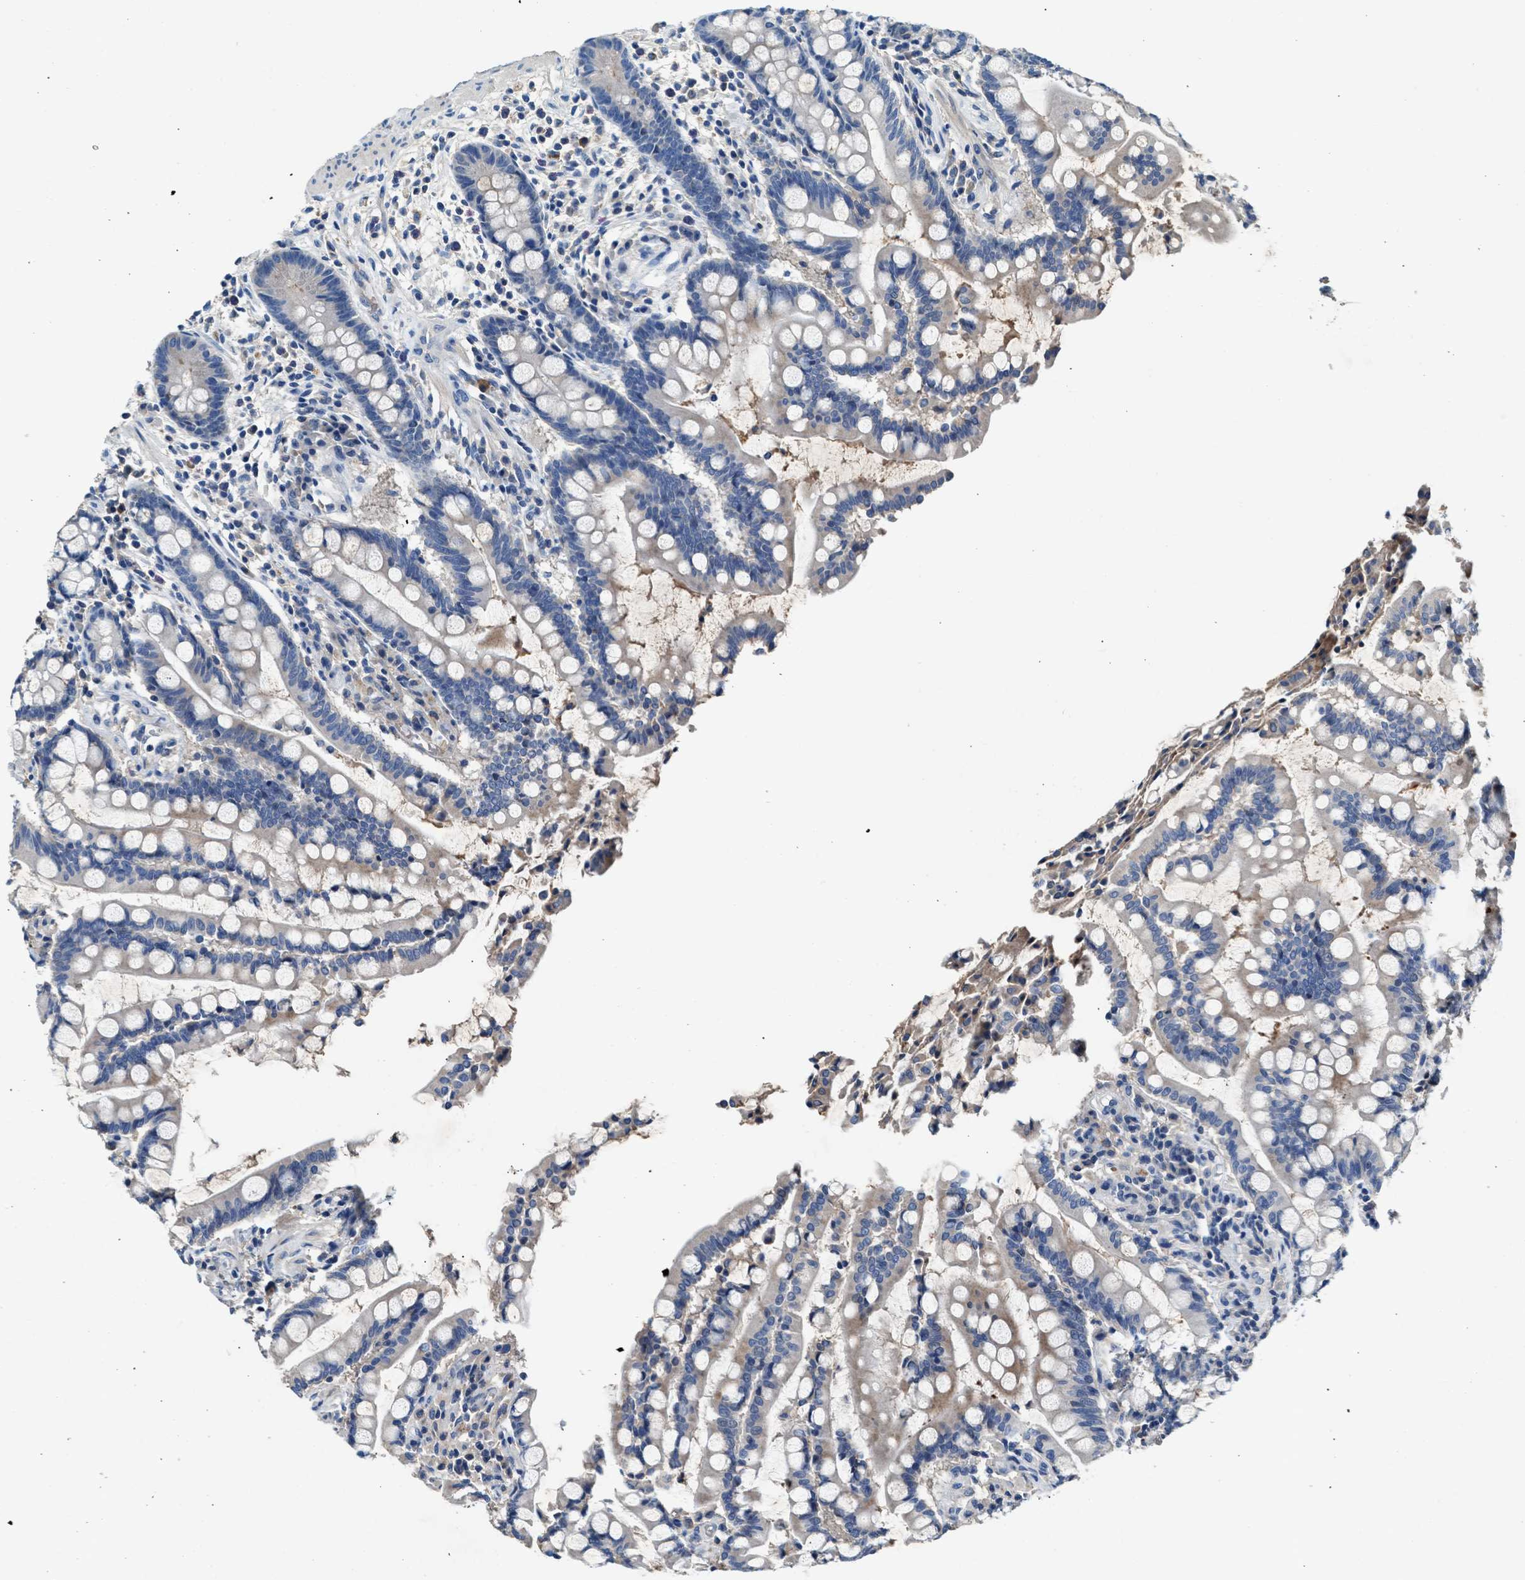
{"staining": {"intensity": "weak", "quantity": "25%-75%", "location": "cytoplasmic/membranous"}, "tissue": "colon", "cell_type": "Endothelial cells", "image_type": "normal", "snomed": [{"axis": "morphology", "description": "Normal tissue, NOS"}, {"axis": "topography", "description": "Colon"}], "caption": "High-power microscopy captured an IHC micrograph of unremarkable colon, revealing weak cytoplasmic/membranous positivity in about 25%-75% of endothelial cells.", "gene": "RWDD2B", "patient": {"sex": "male", "age": 73}}